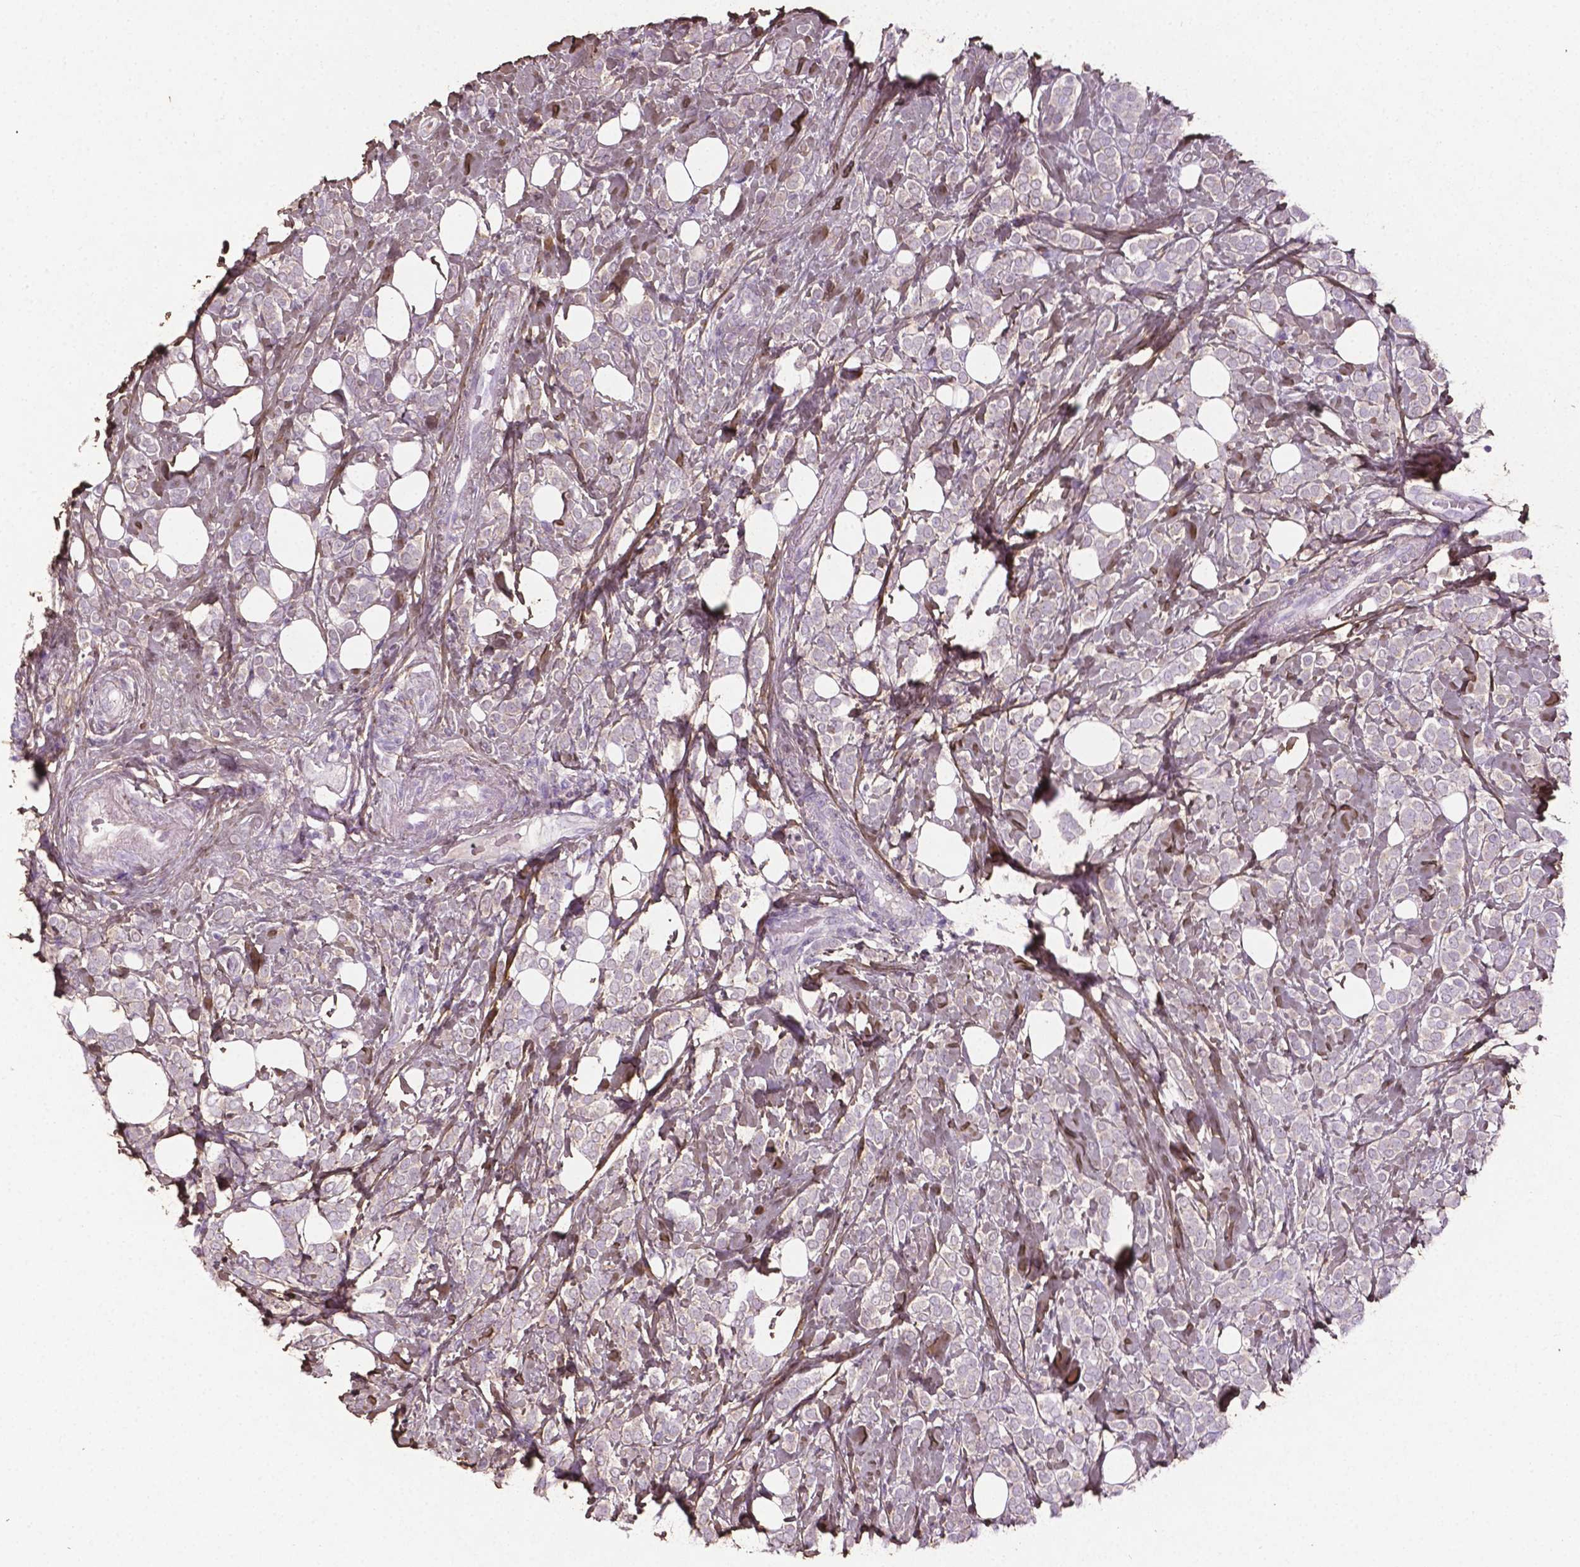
{"staining": {"intensity": "negative", "quantity": "none", "location": "none"}, "tissue": "breast cancer", "cell_type": "Tumor cells", "image_type": "cancer", "snomed": [{"axis": "morphology", "description": "Lobular carcinoma"}, {"axis": "topography", "description": "Breast"}], "caption": "Immunohistochemistry (IHC) histopathology image of neoplastic tissue: human breast cancer (lobular carcinoma) stained with DAB exhibits no significant protein staining in tumor cells.", "gene": "DLG2", "patient": {"sex": "female", "age": 49}}